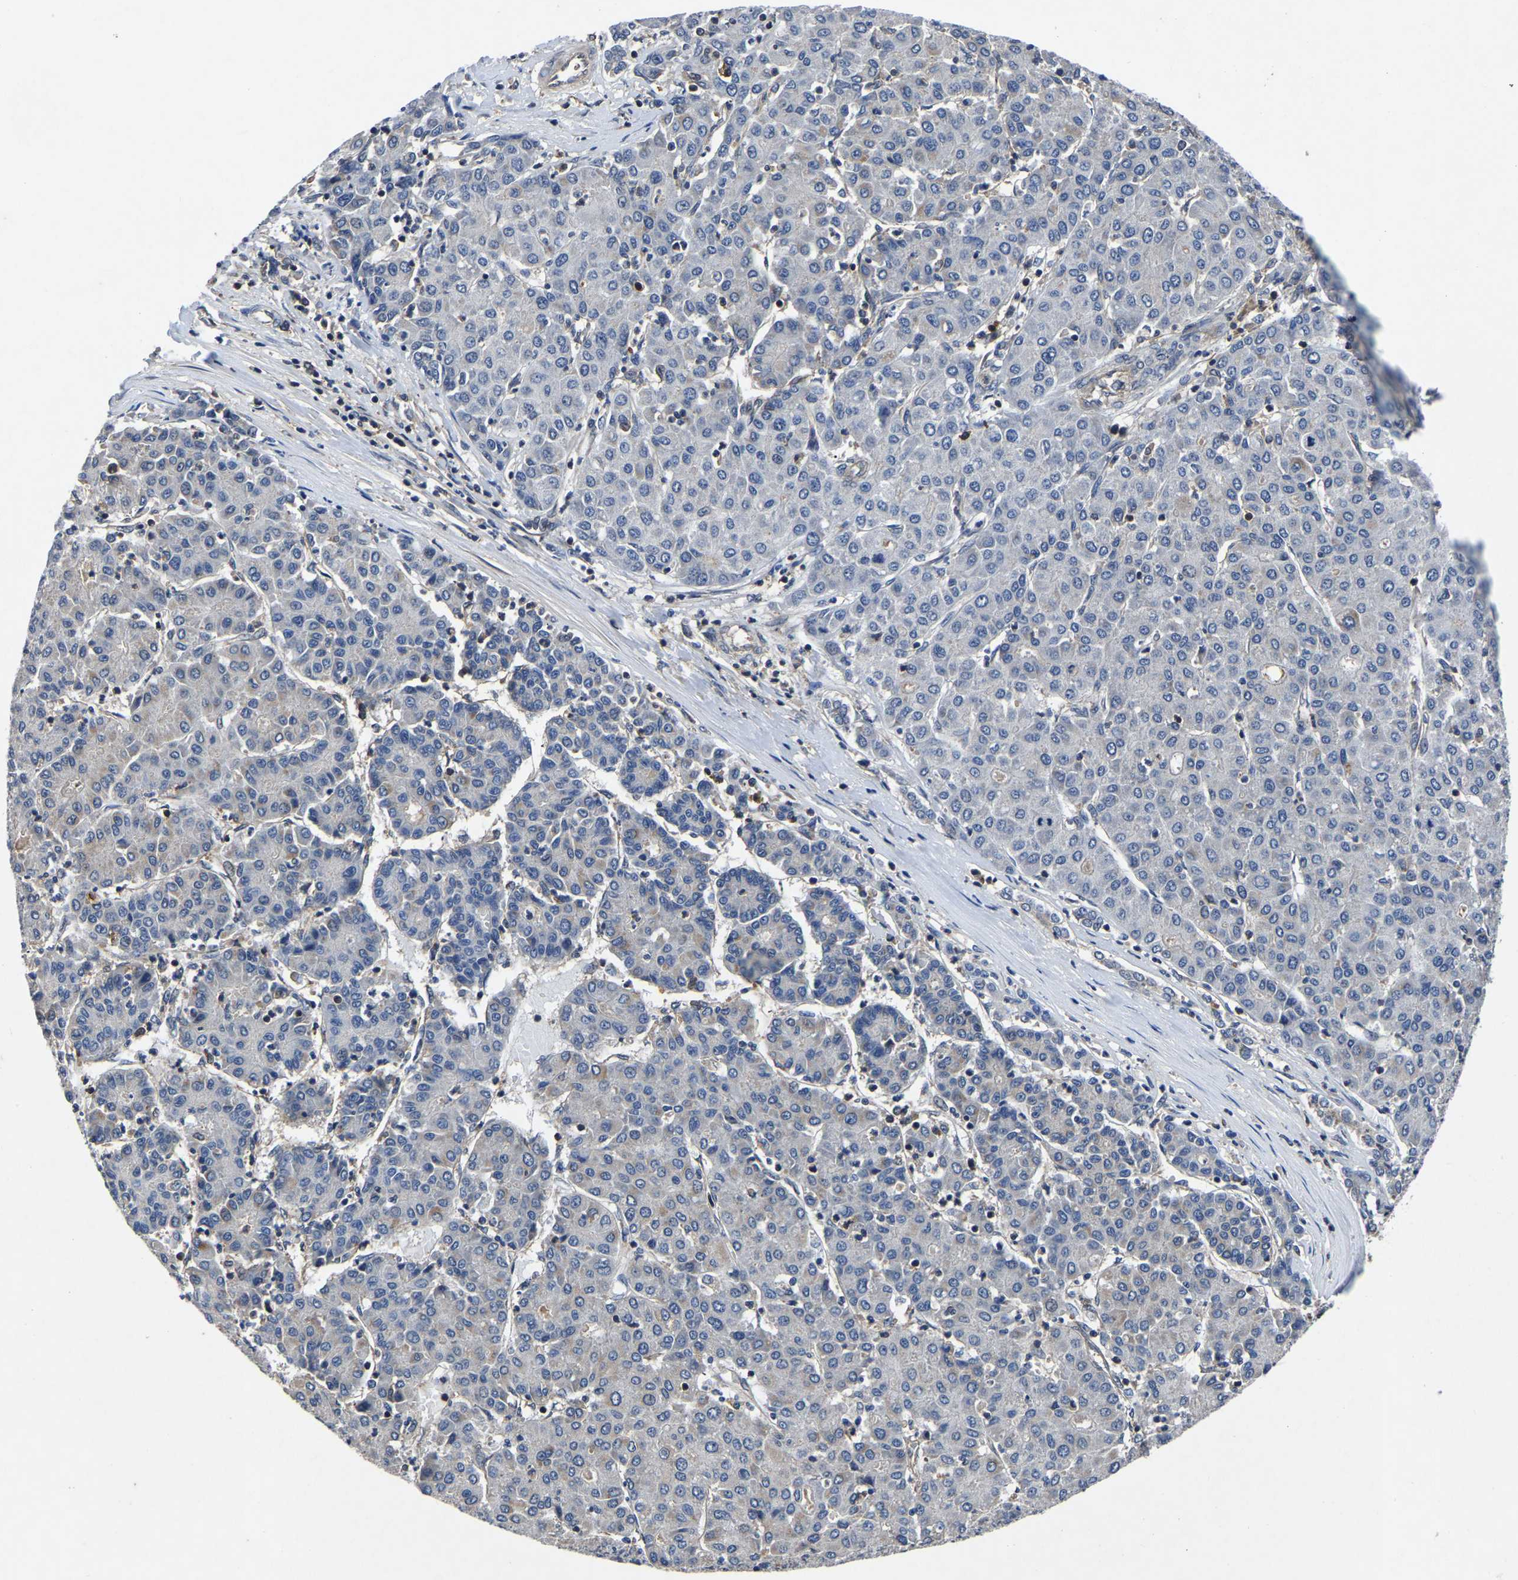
{"staining": {"intensity": "negative", "quantity": "none", "location": "none"}, "tissue": "liver cancer", "cell_type": "Tumor cells", "image_type": "cancer", "snomed": [{"axis": "morphology", "description": "Carcinoma, Hepatocellular, NOS"}, {"axis": "topography", "description": "Liver"}], "caption": "Tumor cells show no significant protein expression in liver cancer. (DAB immunohistochemistry (IHC) with hematoxylin counter stain).", "gene": "FGD5", "patient": {"sex": "male", "age": 65}}